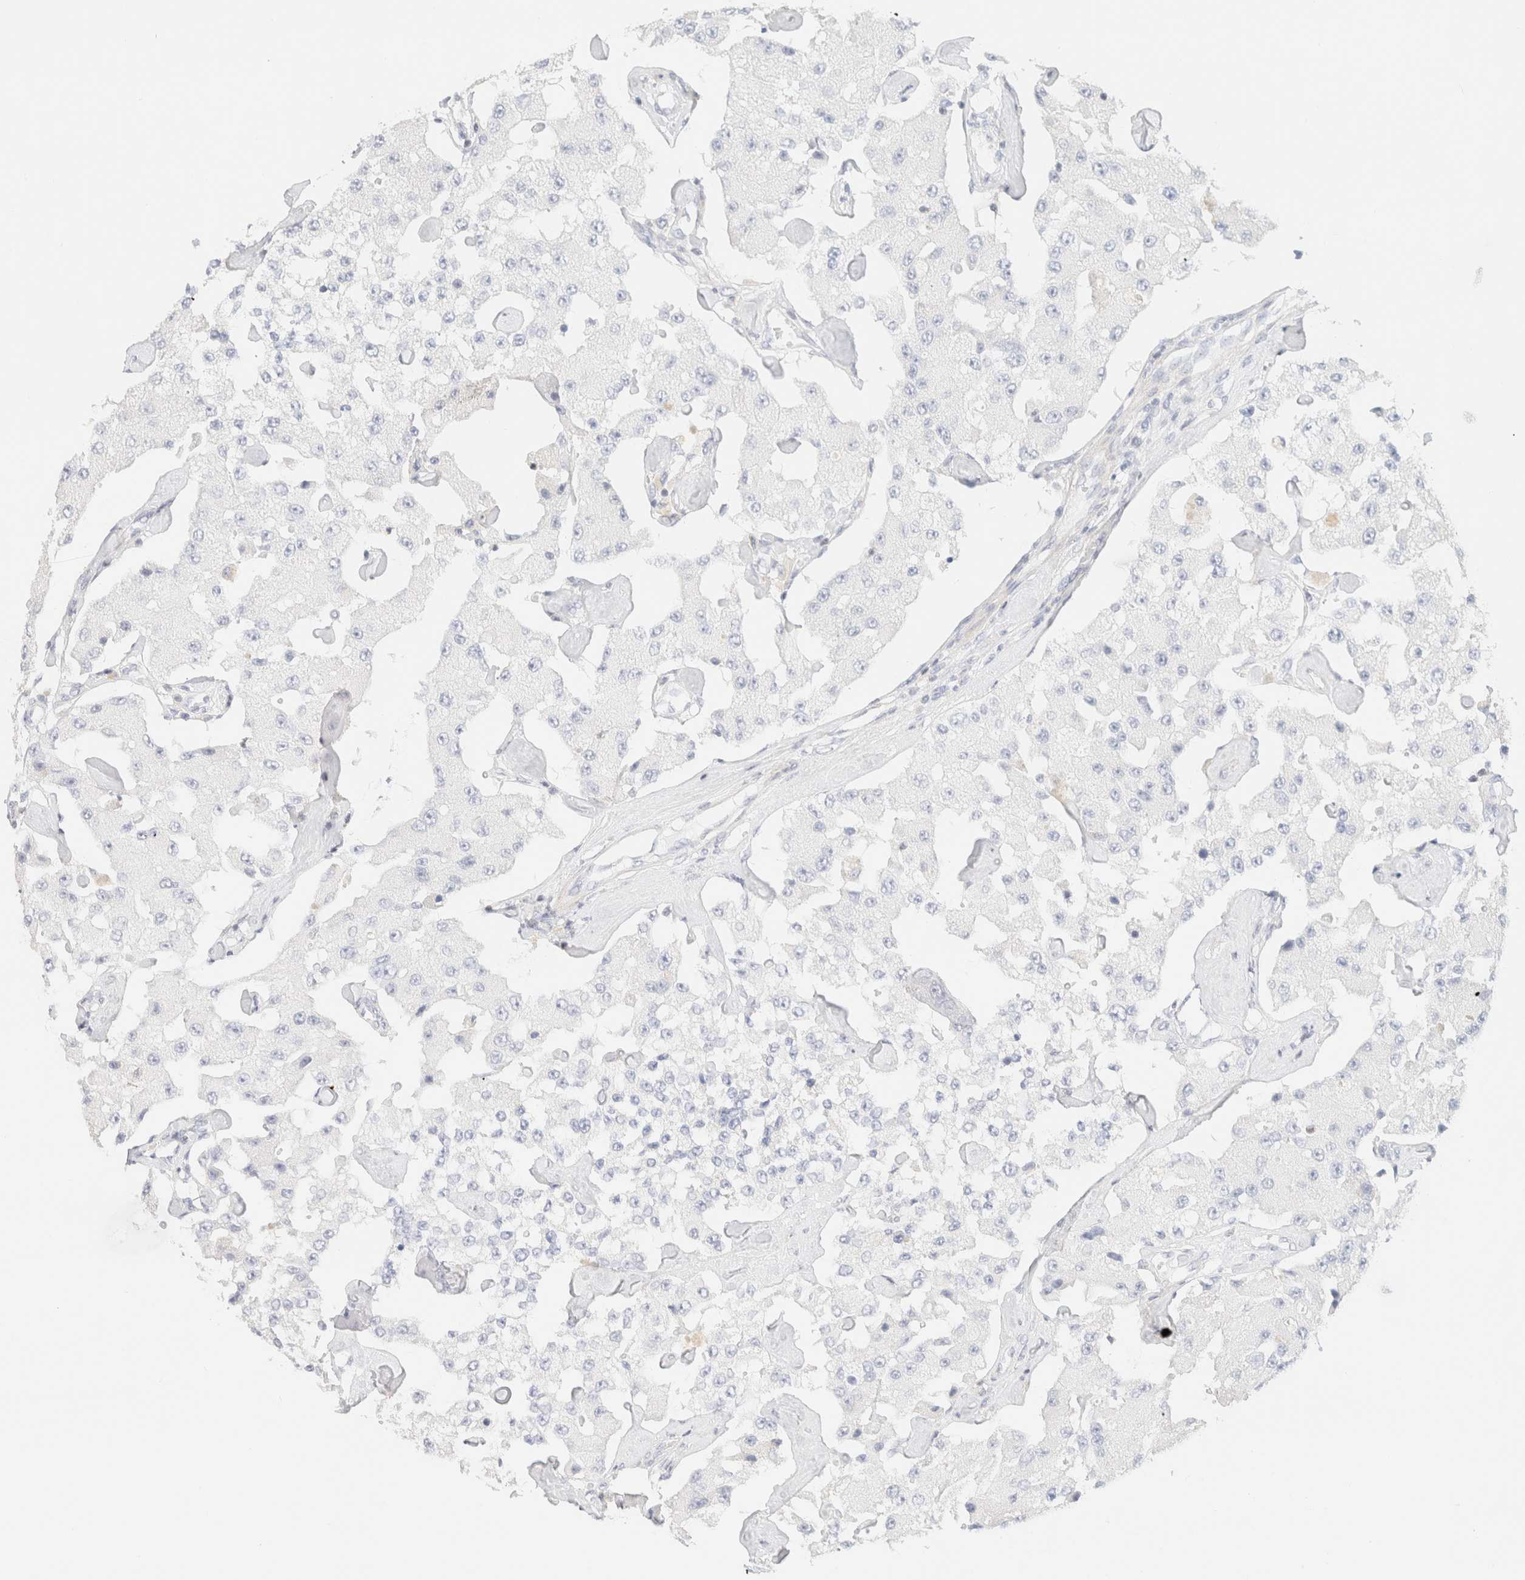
{"staining": {"intensity": "negative", "quantity": "none", "location": "none"}, "tissue": "carcinoid", "cell_type": "Tumor cells", "image_type": "cancer", "snomed": [{"axis": "morphology", "description": "Carcinoid, malignant, NOS"}, {"axis": "topography", "description": "Pancreas"}], "caption": "DAB immunohistochemical staining of carcinoid displays no significant staining in tumor cells. Nuclei are stained in blue.", "gene": "IKZF3", "patient": {"sex": "male", "age": 41}}